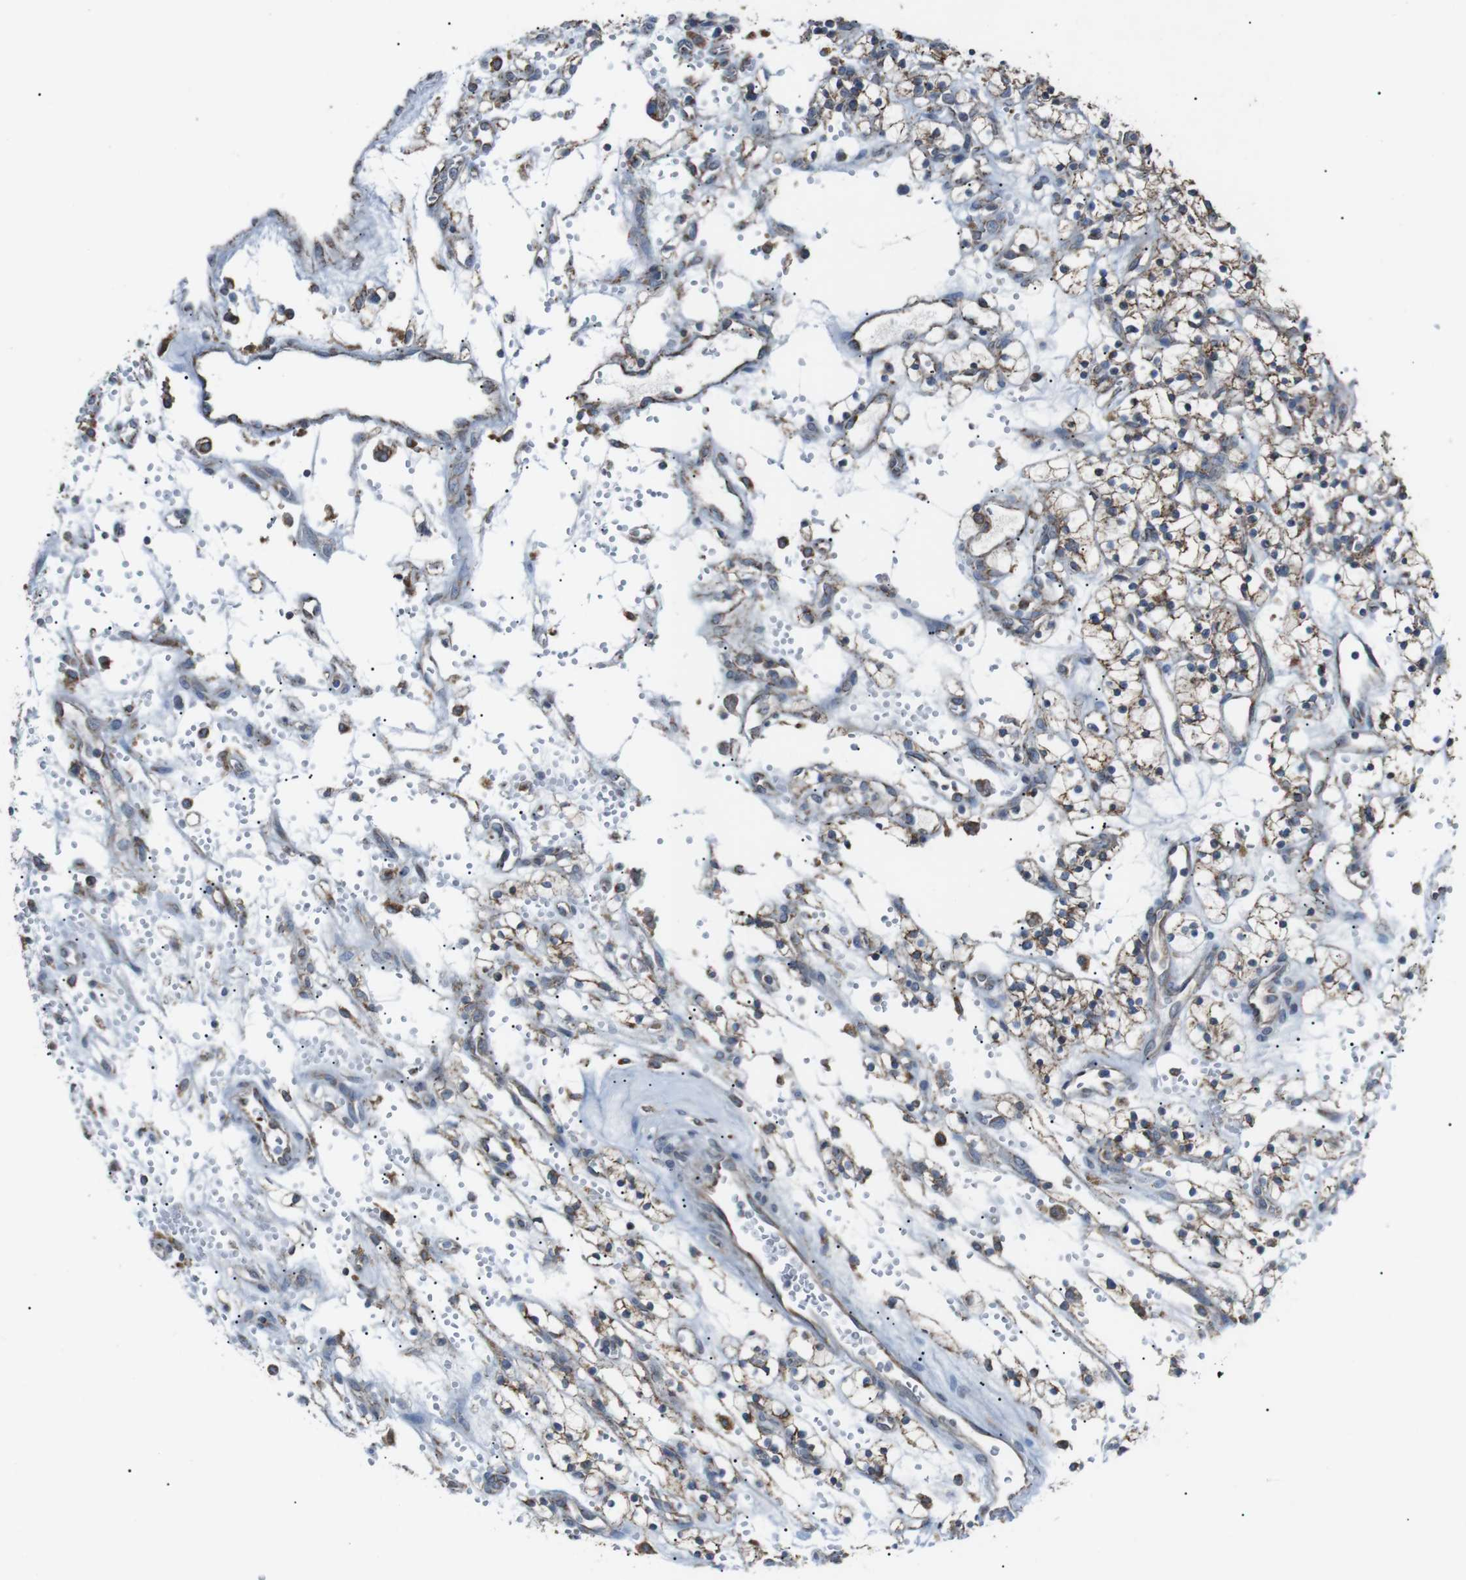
{"staining": {"intensity": "moderate", "quantity": ">75%", "location": "cytoplasmic/membranous"}, "tissue": "renal cancer", "cell_type": "Tumor cells", "image_type": "cancer", "snomed": [{"axis": "morphology", "description": "Adenocarcinoma, NOS"}, {"axis": "topography", "description": "Kidney"}], "caption": "Human renal cancer stained for a protein (brown) displays moderate cytoplasmic/membranous positive positivity in approximately >75% of tumor cells.", "gene": "CISD2", "patient": {"sex": "female", "age": 57}}